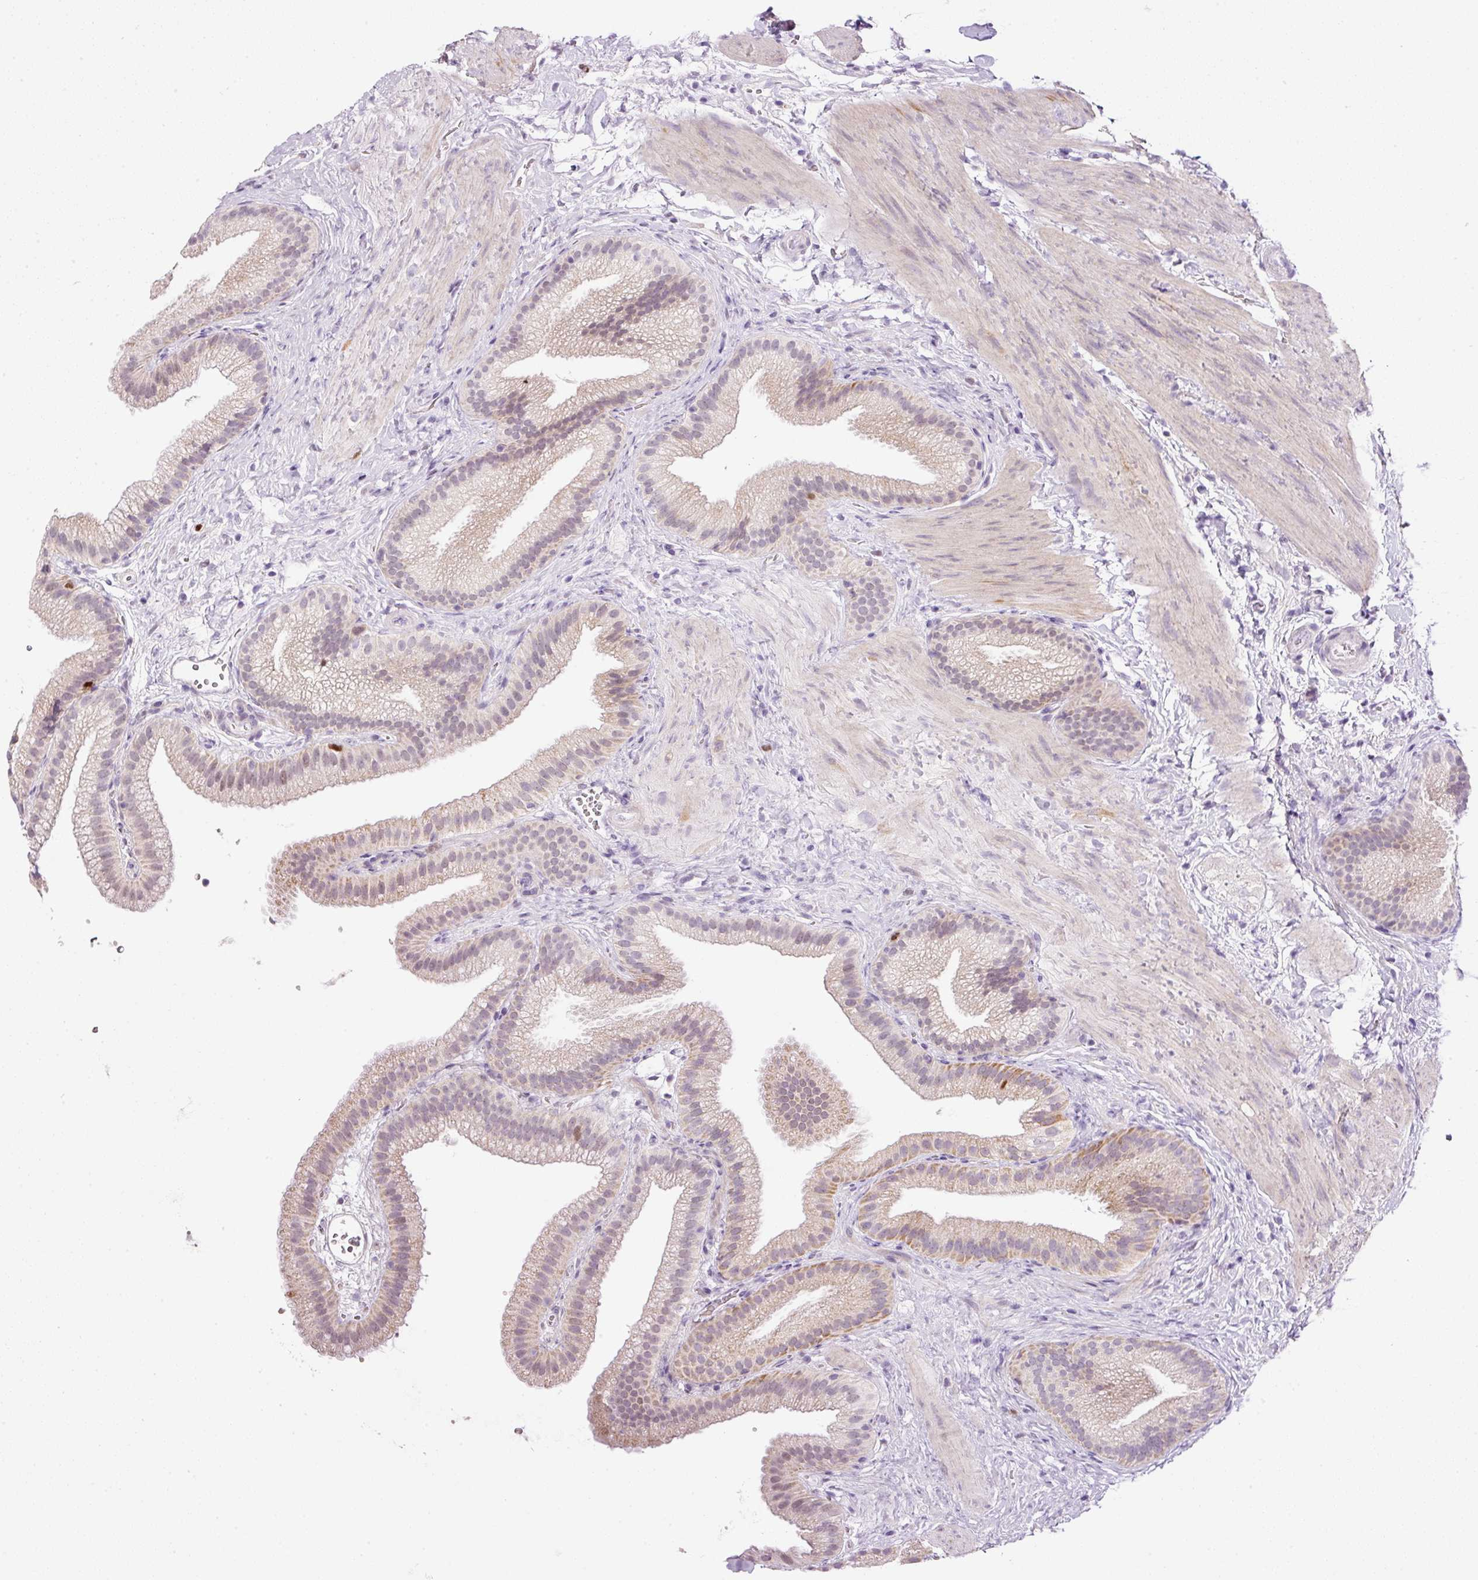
{"staining": {"intensity": "moderate", "quantity": "<25%", "location": "cytoplasmic/membranous,nuclear"}, "tissue": "gallbladder", "cell_type": "Glandular cells", "image_type": "normal", "snomed": [{"axis": "morphology", "description": "Normal tissue, NOS"}, {"axis": "topography", "description": "Gallbladder"}], "caption": "An immunohistochemistry (IHC) photomicrograph of benign tissue is shown. Protein staining in brown shows moderate cytoplasmic/membranous,nuclear positivity in gallbladder within glandular cells.", "gene": "KPNA2", "patient": {"sex": "female", "age": 63}}